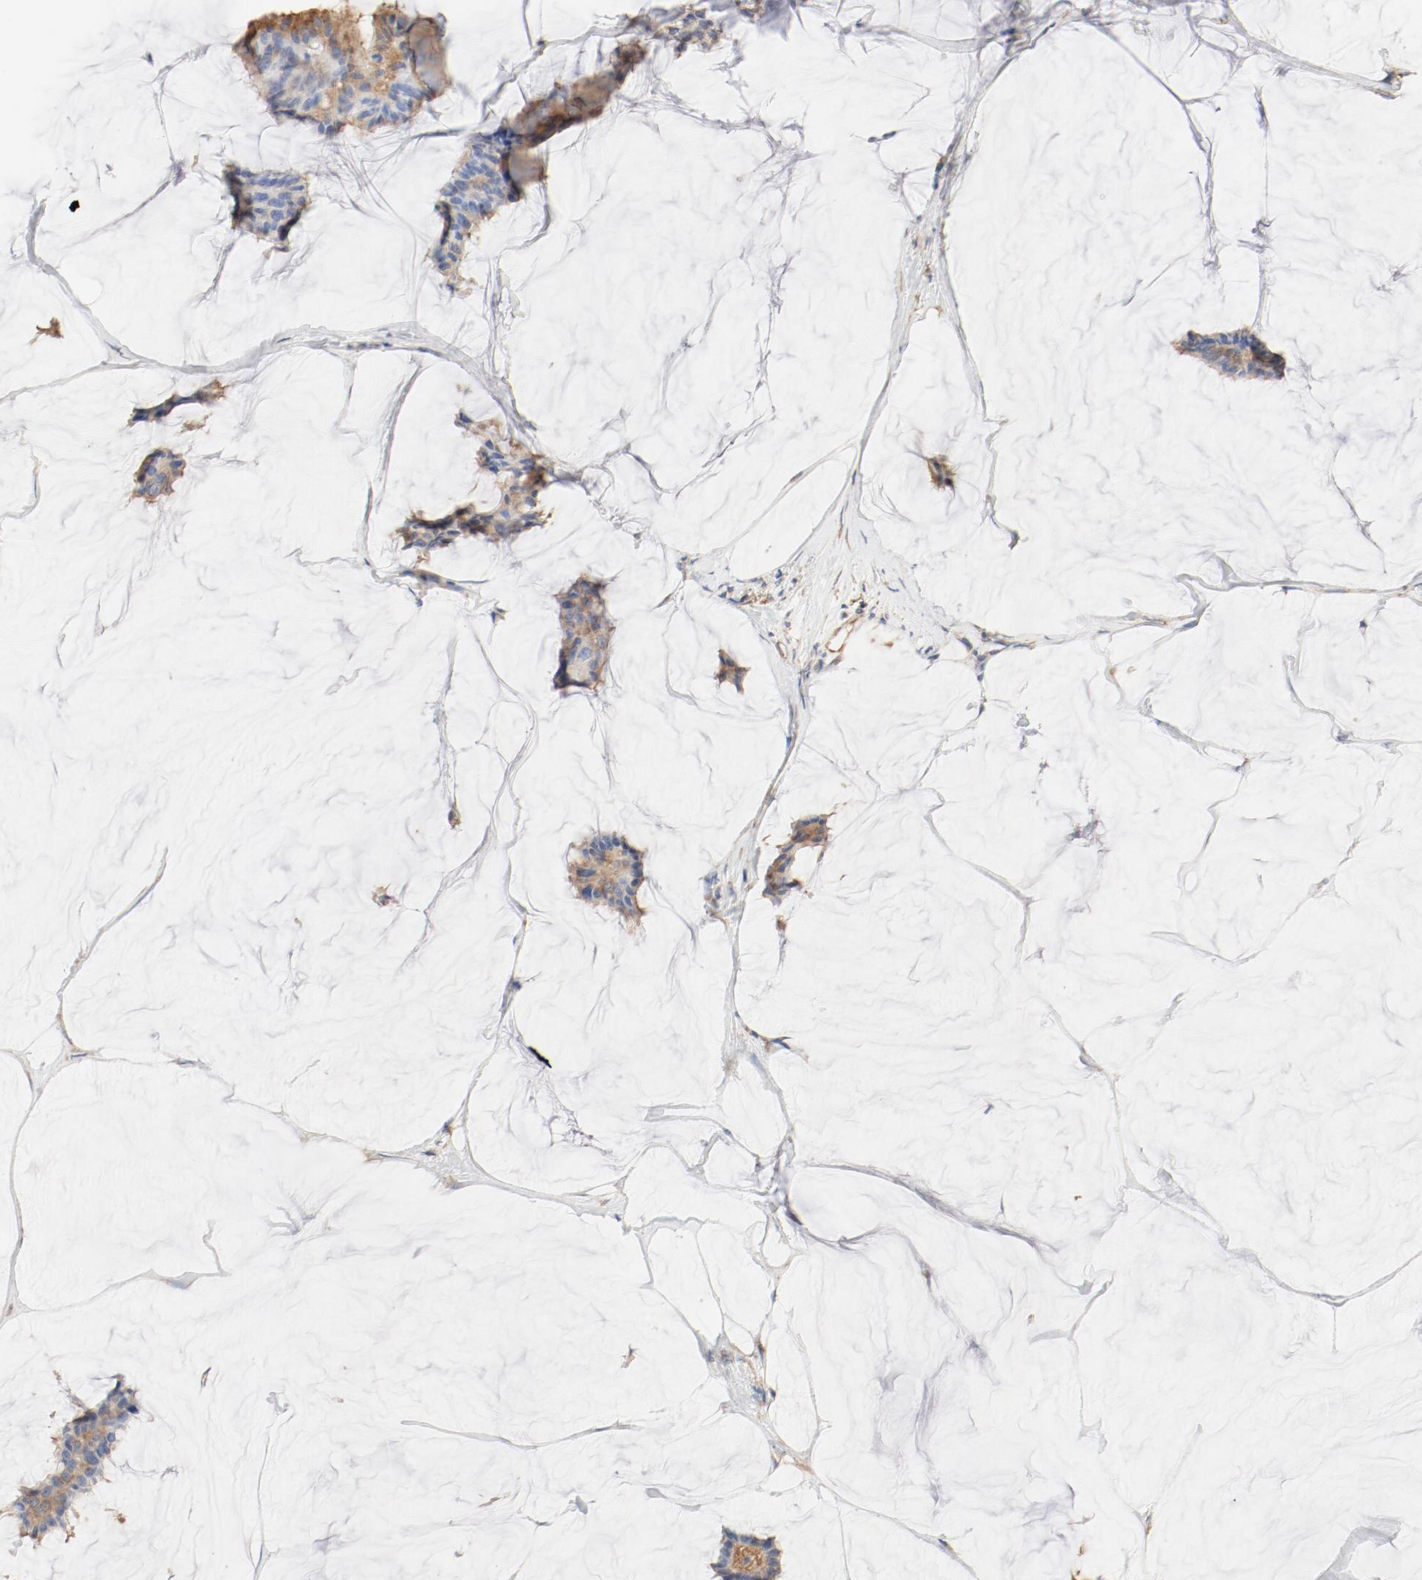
{"staining": {"intensity": "moderate", "quantity": ">75%", "location": "cytoplasmic/membranous"}, "tissue": "breast cancer", "cell_type": "Tumor cells", "image_type": "cancer", "snomed": [{"axis": "morphology", "description": "Duct carcinoma"}, {"axis": "topography", "description": "Breast"}], "caption": "IHC histopathology image of neoplastic tissue: breast cancer (invasive ductal carcinoma) stained using IHC exhibits medium levels of moderate protein expression localized specifically in the cytoplasmic/membranous of tumor cells, appearing as a cytoplasmic/membranous brown color.", "gene": "RPS6", "patient": {"sex": "female", "age": 93}}